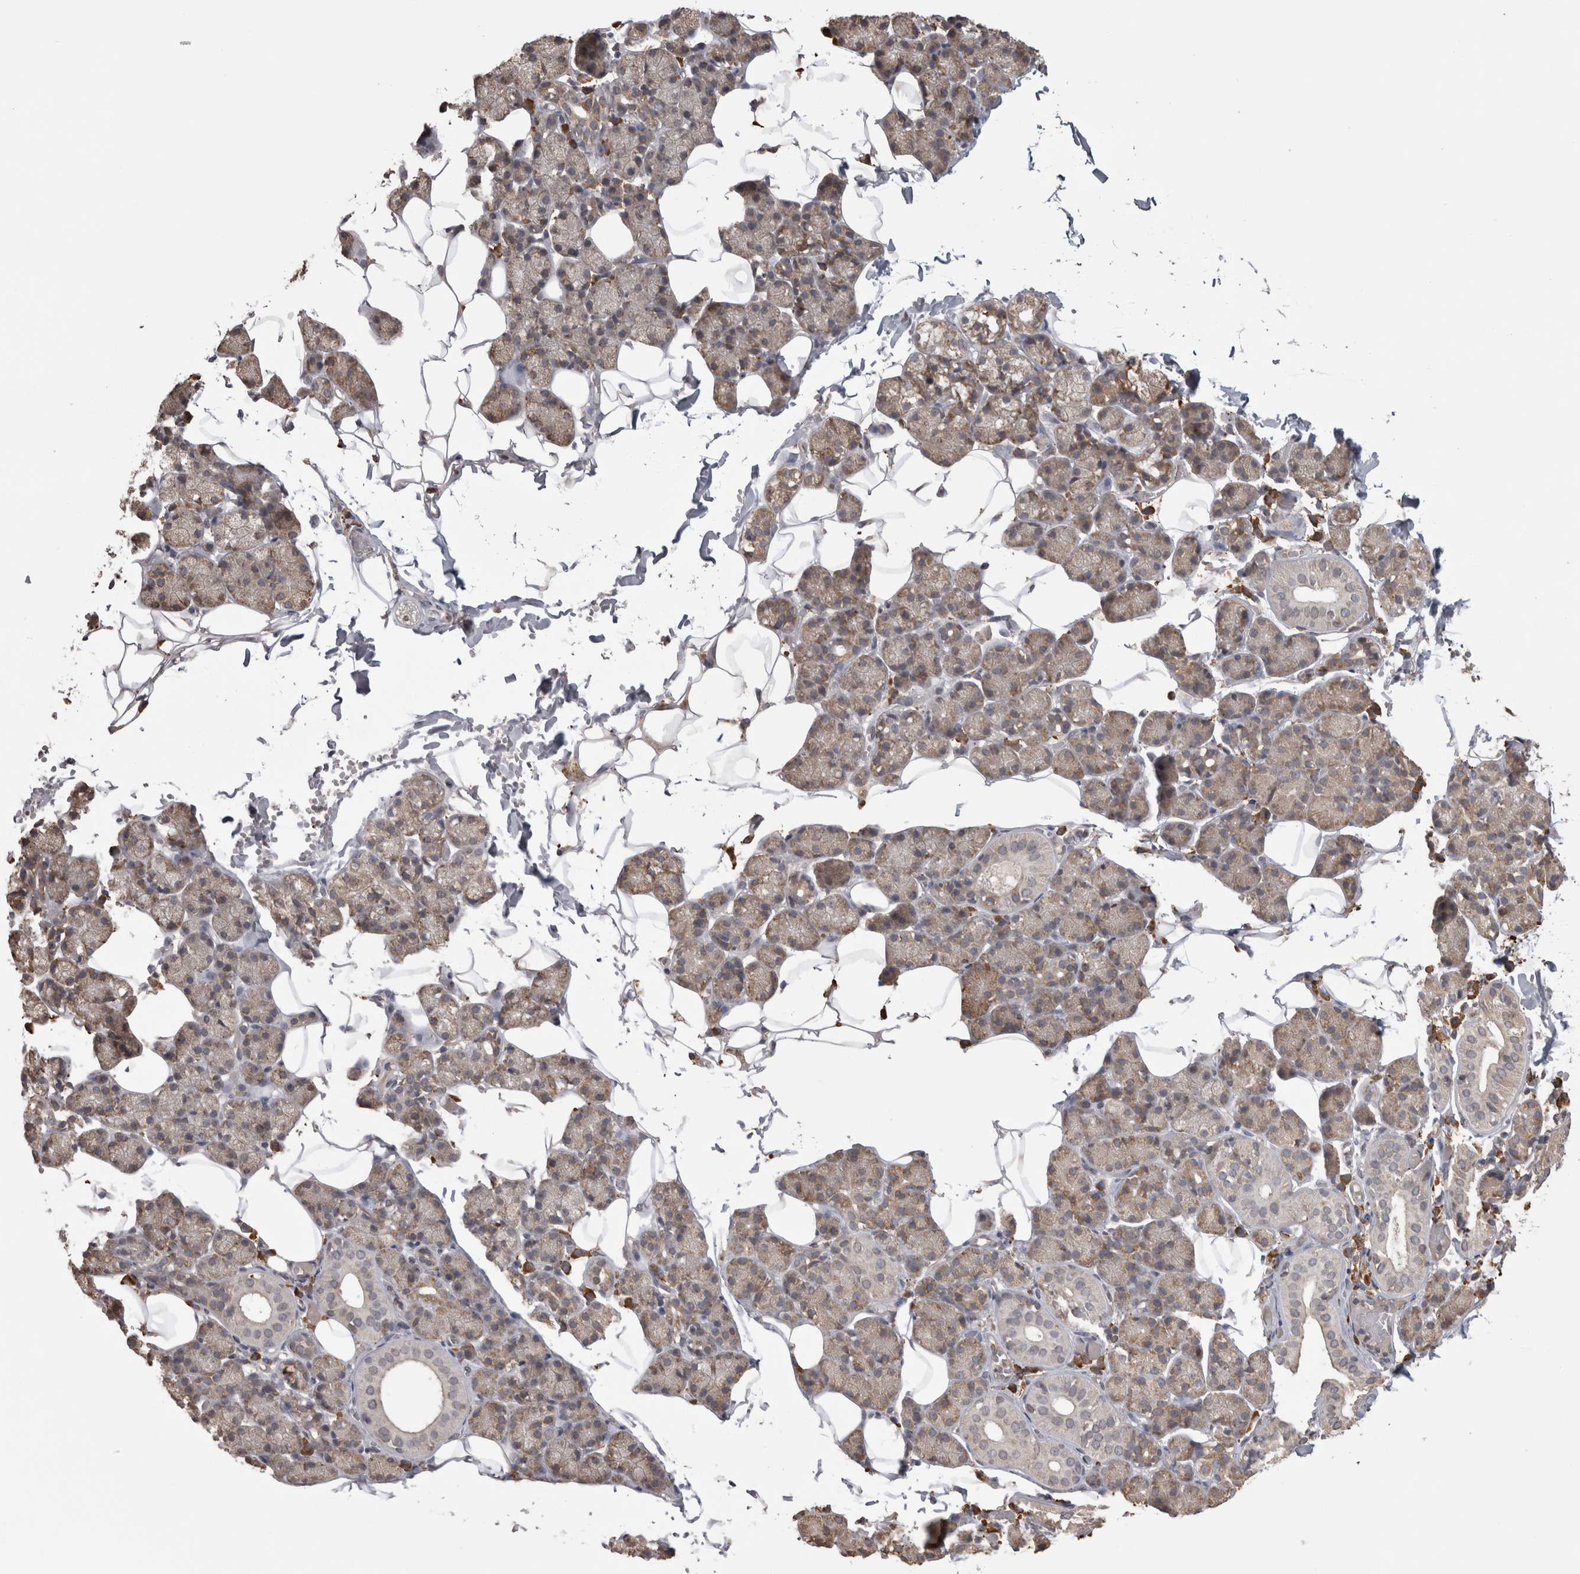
{"staining": {"intensity": "weak", "quantity": "<25%", "location": "cytoplasmic/membranous"}, "tissue": "salivary gland", "cell_type": "Glandular cells", "image_type": "normal", "snomed": [{"axis": "morphology", "description": "Normal tissue, NOS"}, {"axis": "topography", "description": "Salivary gland"}], "caption": "Immunohistochemistry (IHC) of unremarkable human salivary gland exhibits no expression in glandular cells. (Stains: DAB IHC with hematoxylin counter stain, Microscopy: brightfield microscopy at high magnification).", "gene": "PON2", "patient": {"sex": "female", "age": 33}}